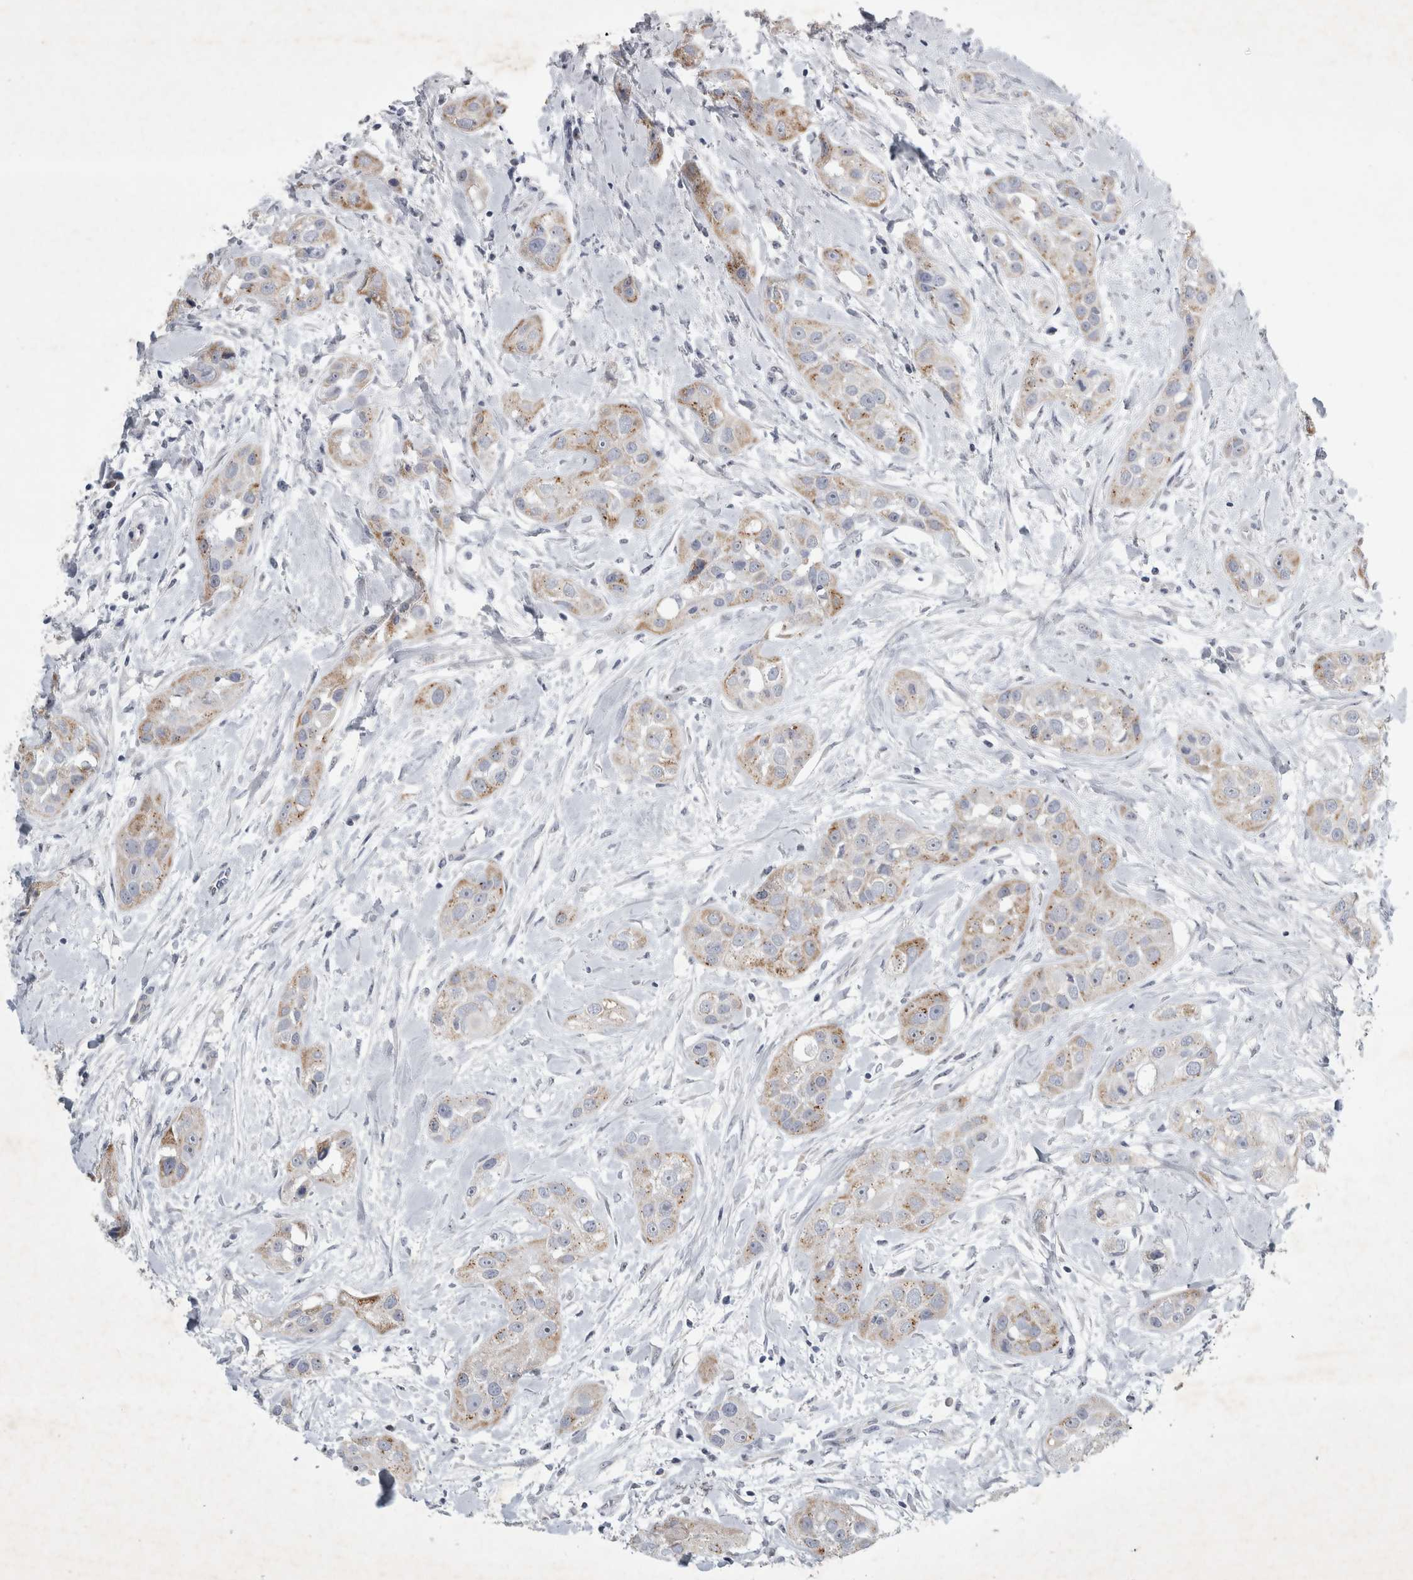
{"staining": {"intensity": "moderate", "quantity": "<25%", "location": "cytoplasmic/membranous"}, "tissue": "head and neck cancer", "cell_type": "Tumor cells", "image_type": "cancer", "snomed": [{"axis": "morphology", "description": "Normal tissue, NOS"}, {"axis": "morphology", "description": "Squamous cell carcinoma, NOS"}, {"axis": "topography", "description": "Skeletal muscle"}, {"axis": "topography", "description": "Head-Neck"}], "caption": "IHC of human head and neck cancer shows low levels of moderate cytoplasmic/membranous expression in about <25% of tumor cells.", "gene": "FXYD7", "patient": {"sex": "male", "age": 51}}